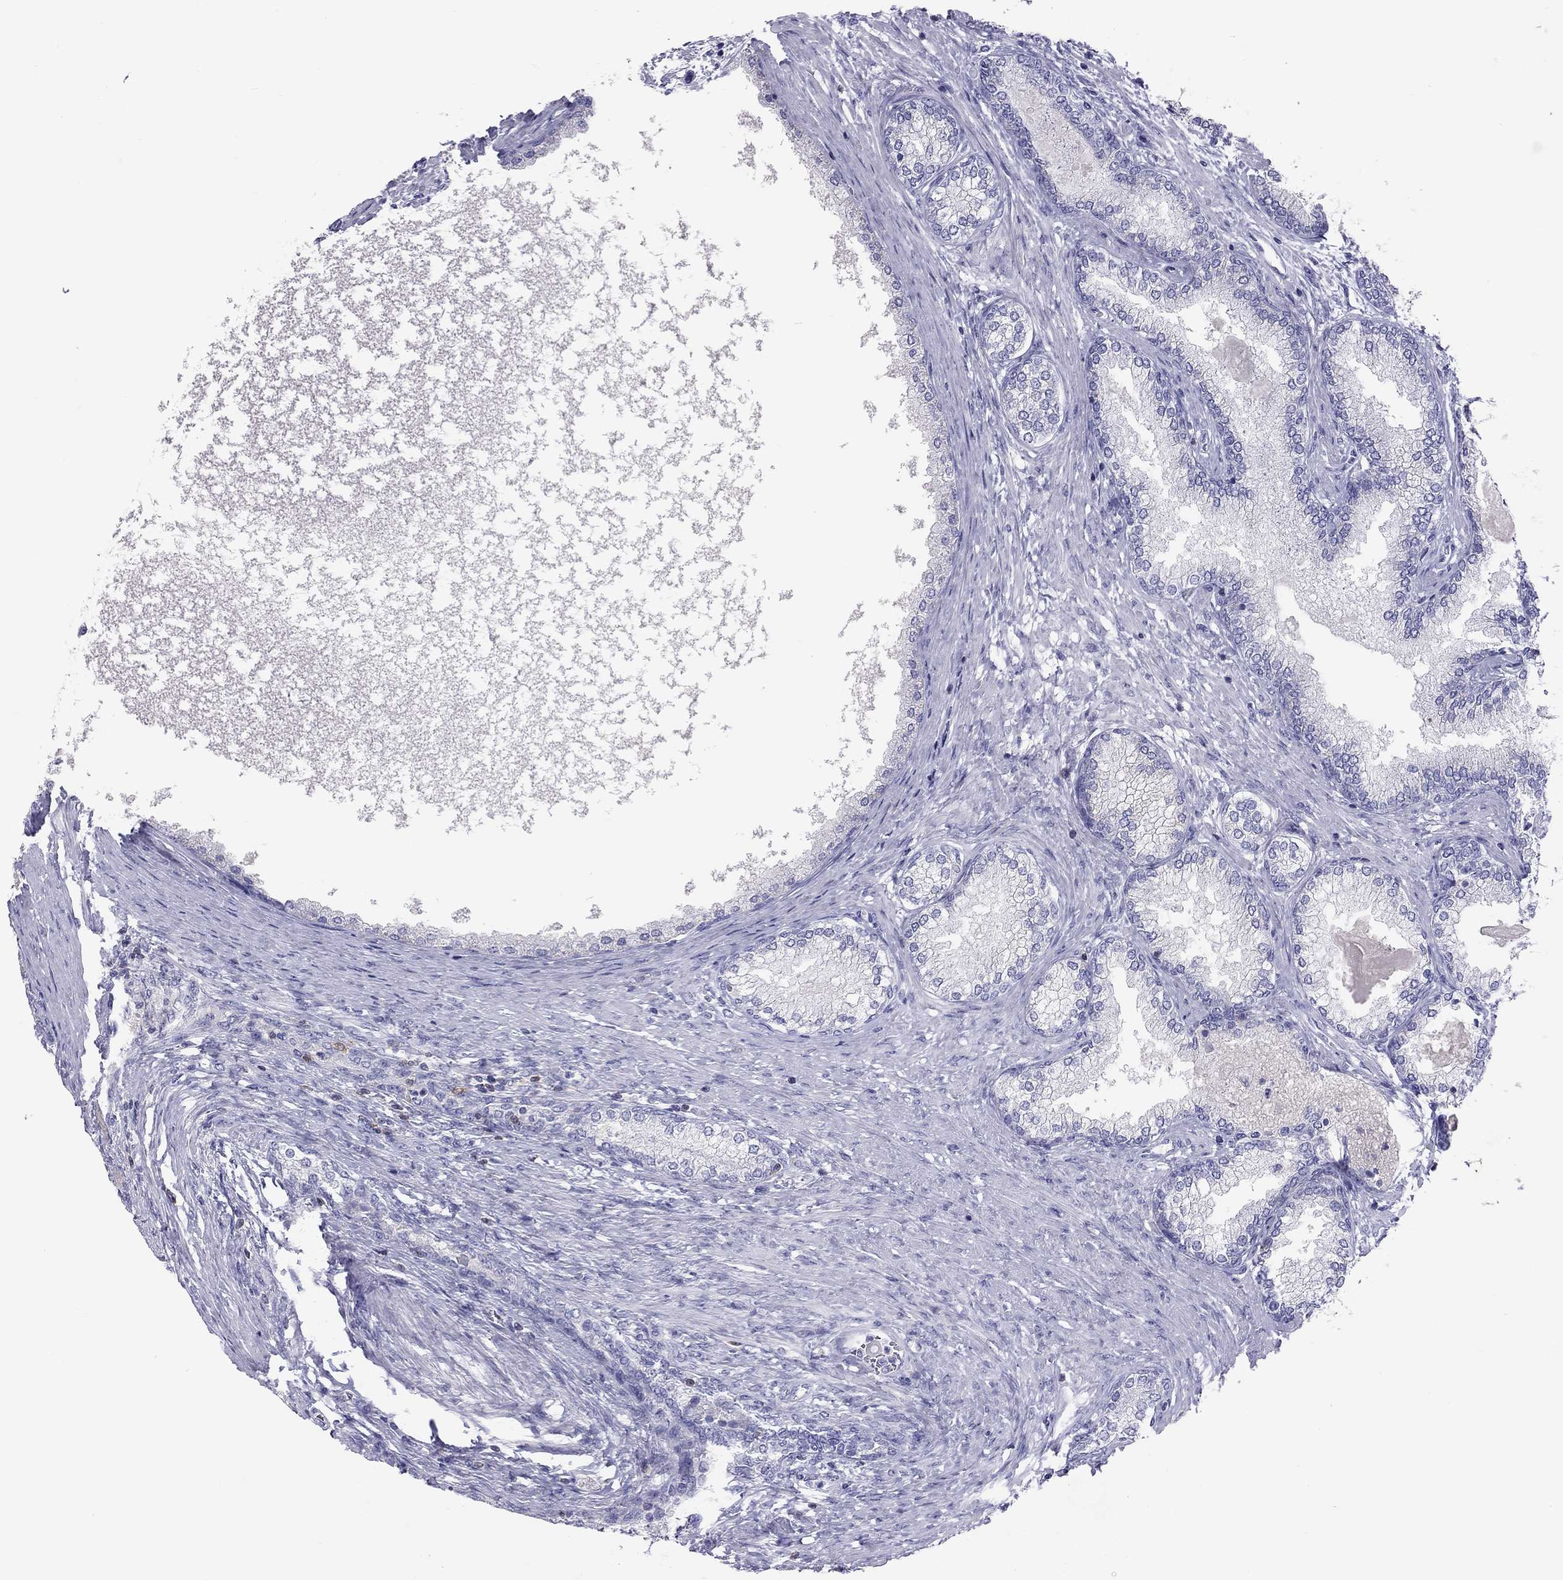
{"staining": {"intensity": "negative", "quantity": "none", "location": "none"}, "tissue": "prostate", "cell_type": "Glandular cells", "image_type": "normal", "snomed": [{"axis": "morphology", "description": "Normal tissue, NOS"}, {"axis": "topography", "description": "Prostate"}], "caption": "The IHC micrograph has no significant positivity in glandular cells of prostate.", "gene": "SH2D2A", "patient": {"sex": "male", "age": 72}}